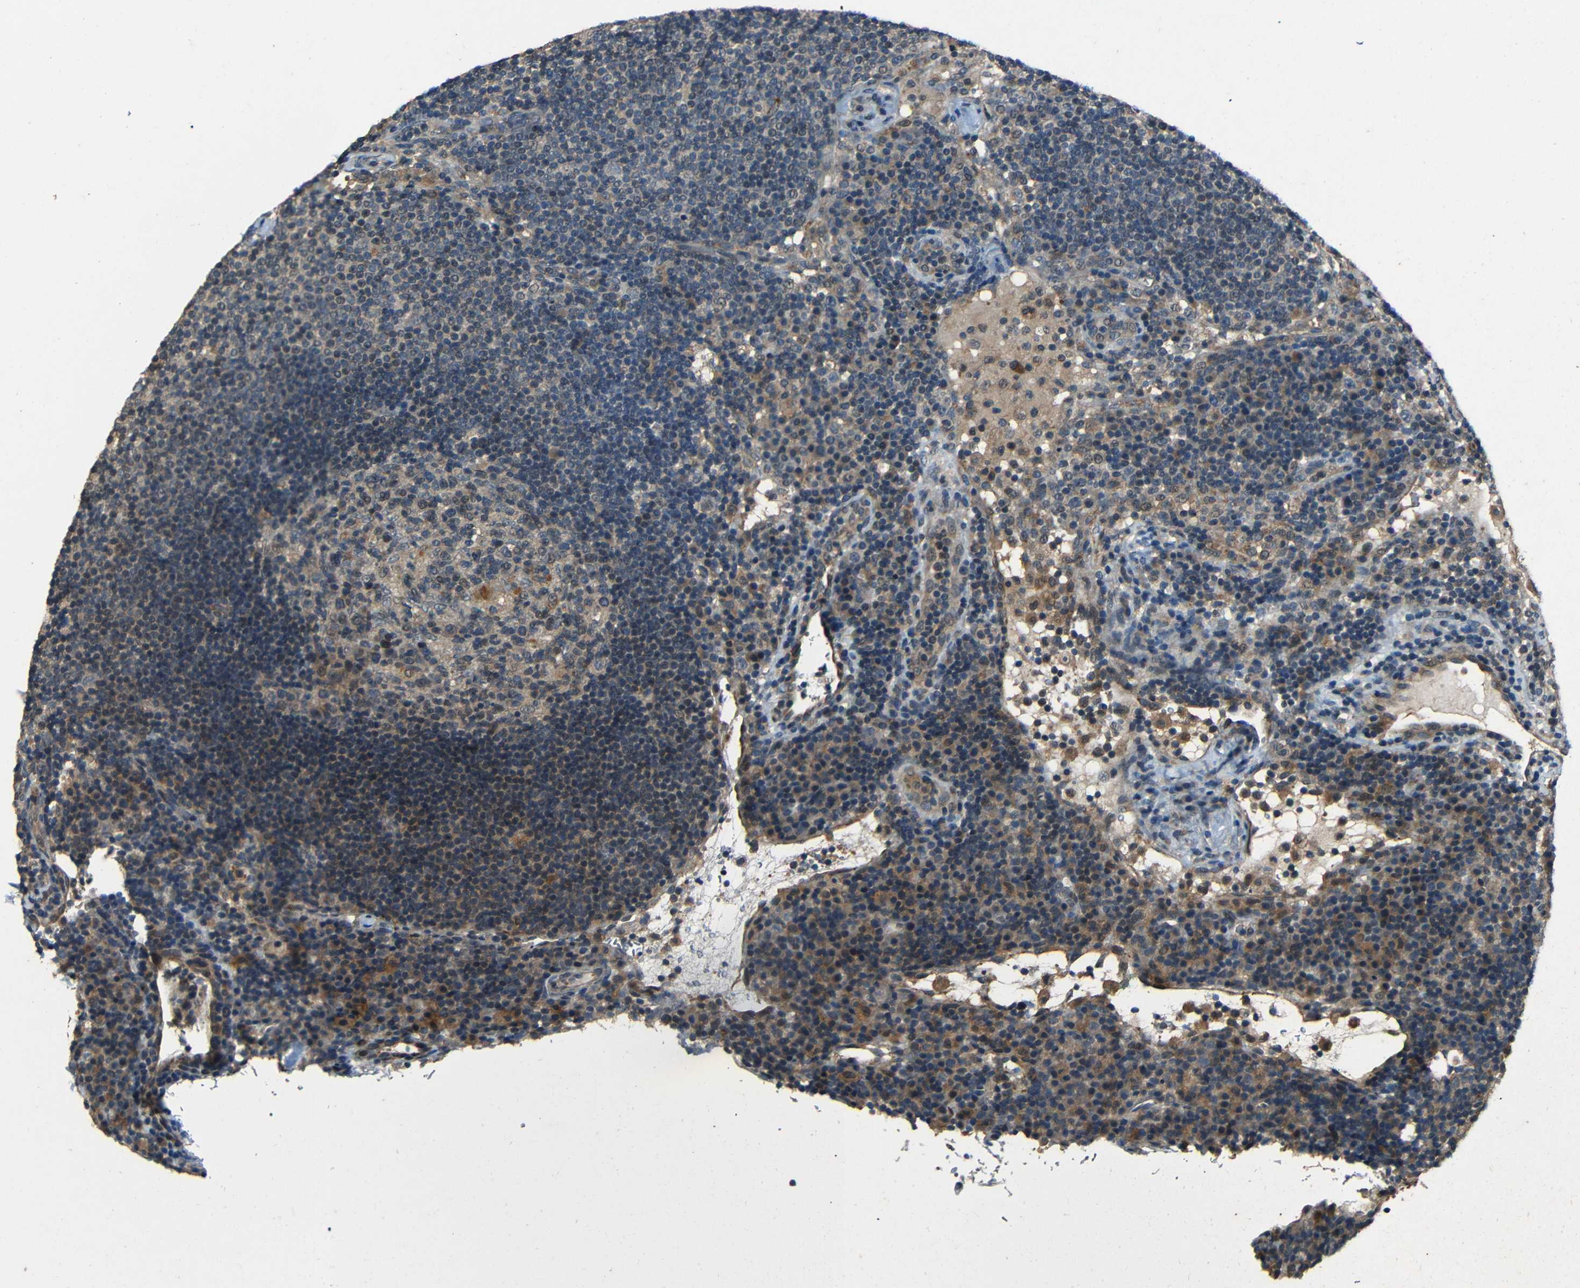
{"staining": {"intensity": "weak", "quantity": "25%-75%", "location": "cytoplasmic/membranous"}, "tissue": "lymph node", "cell_type": "Germinal center cells", "image_type": "normal", "snomed": [{"axis": "morphology", "description": "Normal tissue, NOS"}, {"axis": "topography", "description": "Lymph node"}], "caption": "Protein positivity by immunohistochemistry reveals weak cytoplasmic/membranous positivity in approximately 25%-75% of germinal center cells in normal lymph node.", "gene": "SLA", "patient": {"sex": "female", "age": 53}}